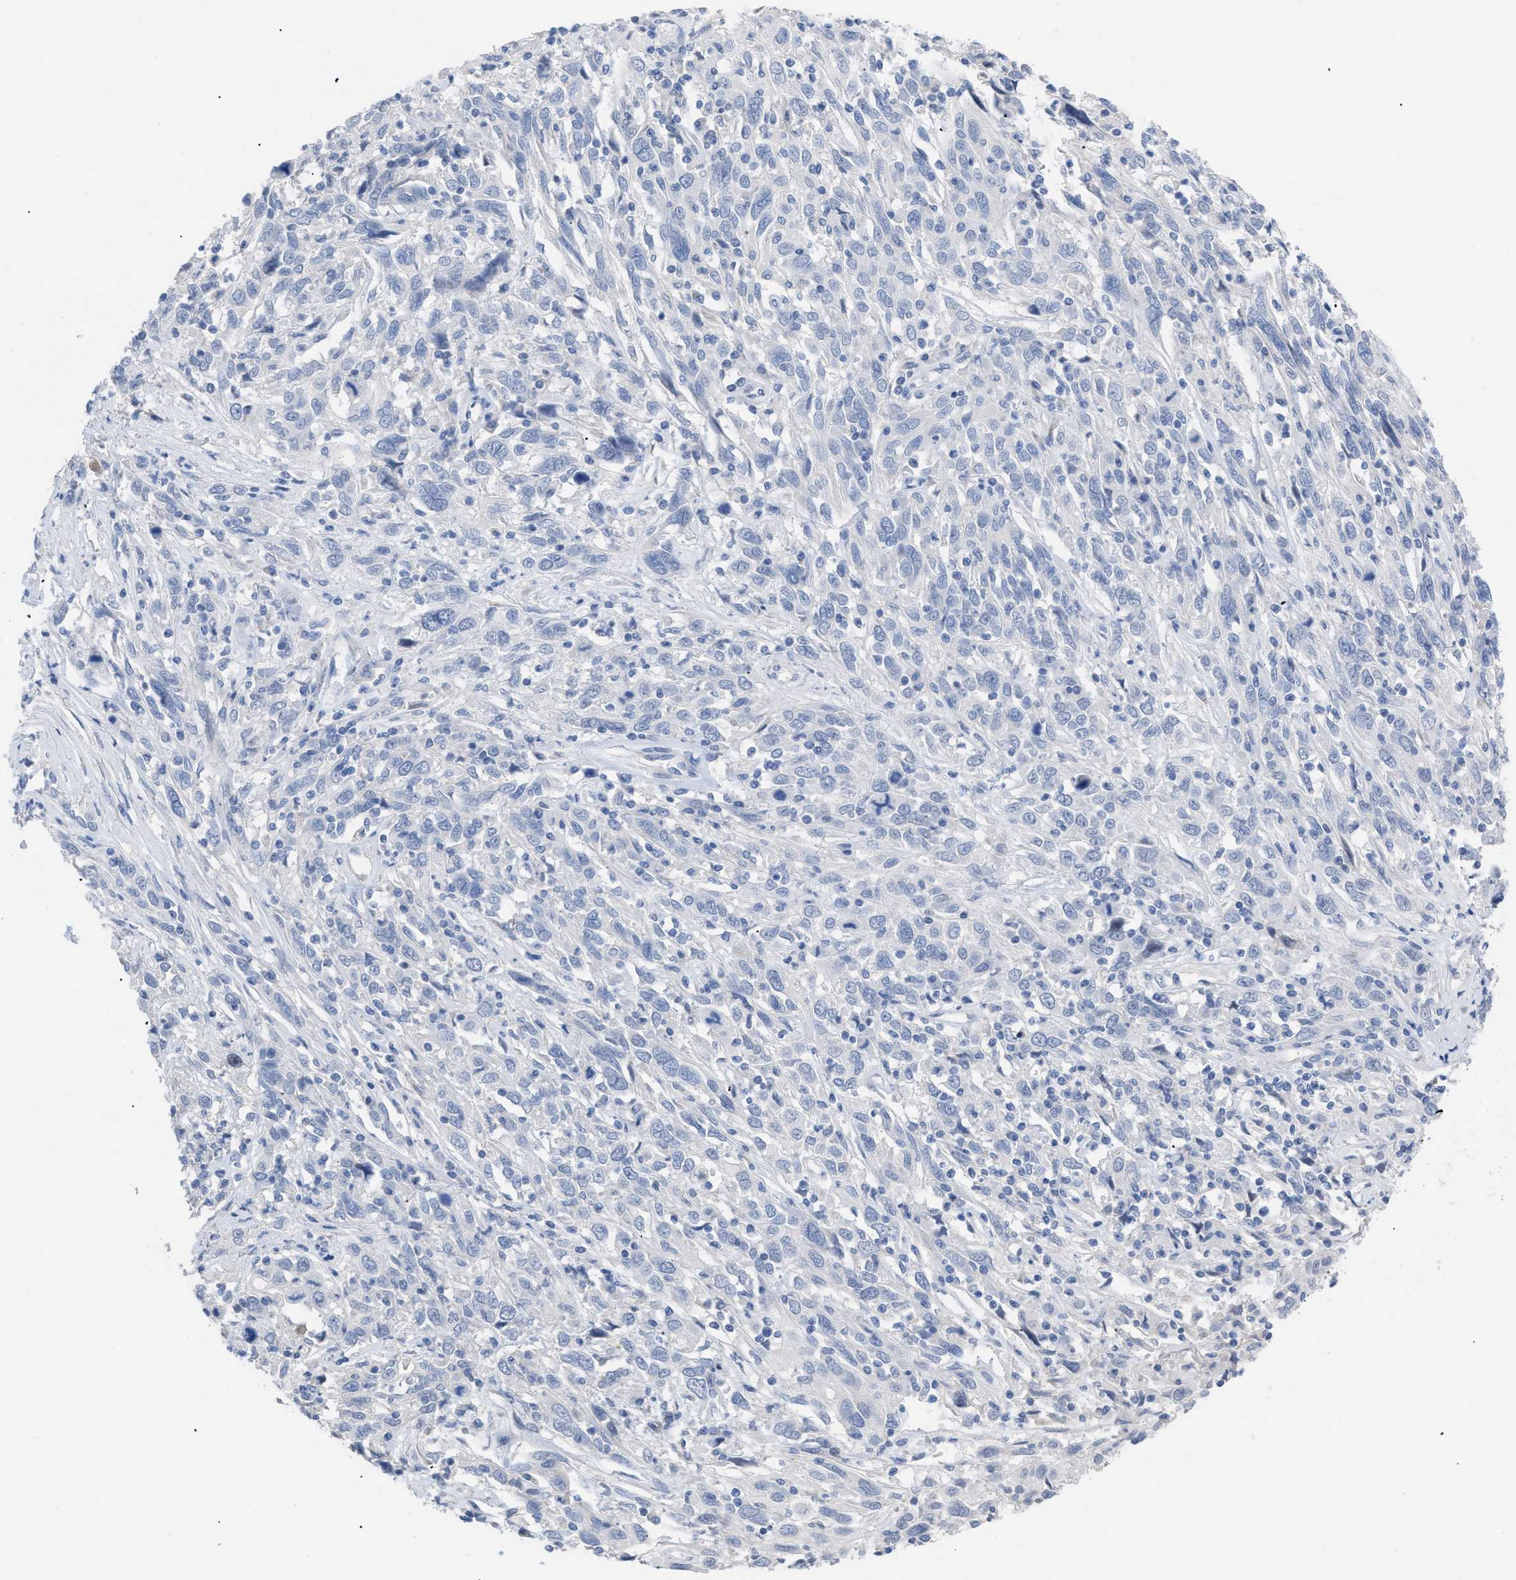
{"staining": {"intensity": "negative", "quantity": "none", "location": "none"}, "tissue": "cervical cancer", "cell_type": "Tumor cells", "image_type": "cancer", "snomed": [{"axis": "morphology", "description": "Squamous cell carcinoma, NOS"}, {"axis": "topography", "description": "Cervix"}], "caption": "The photomicrograph reveals no significant positivity in tumor cells of squamous cell carcinoma (cervical).", "gene": "CAV3", "patient": {"sex": "female", "age": 46}}